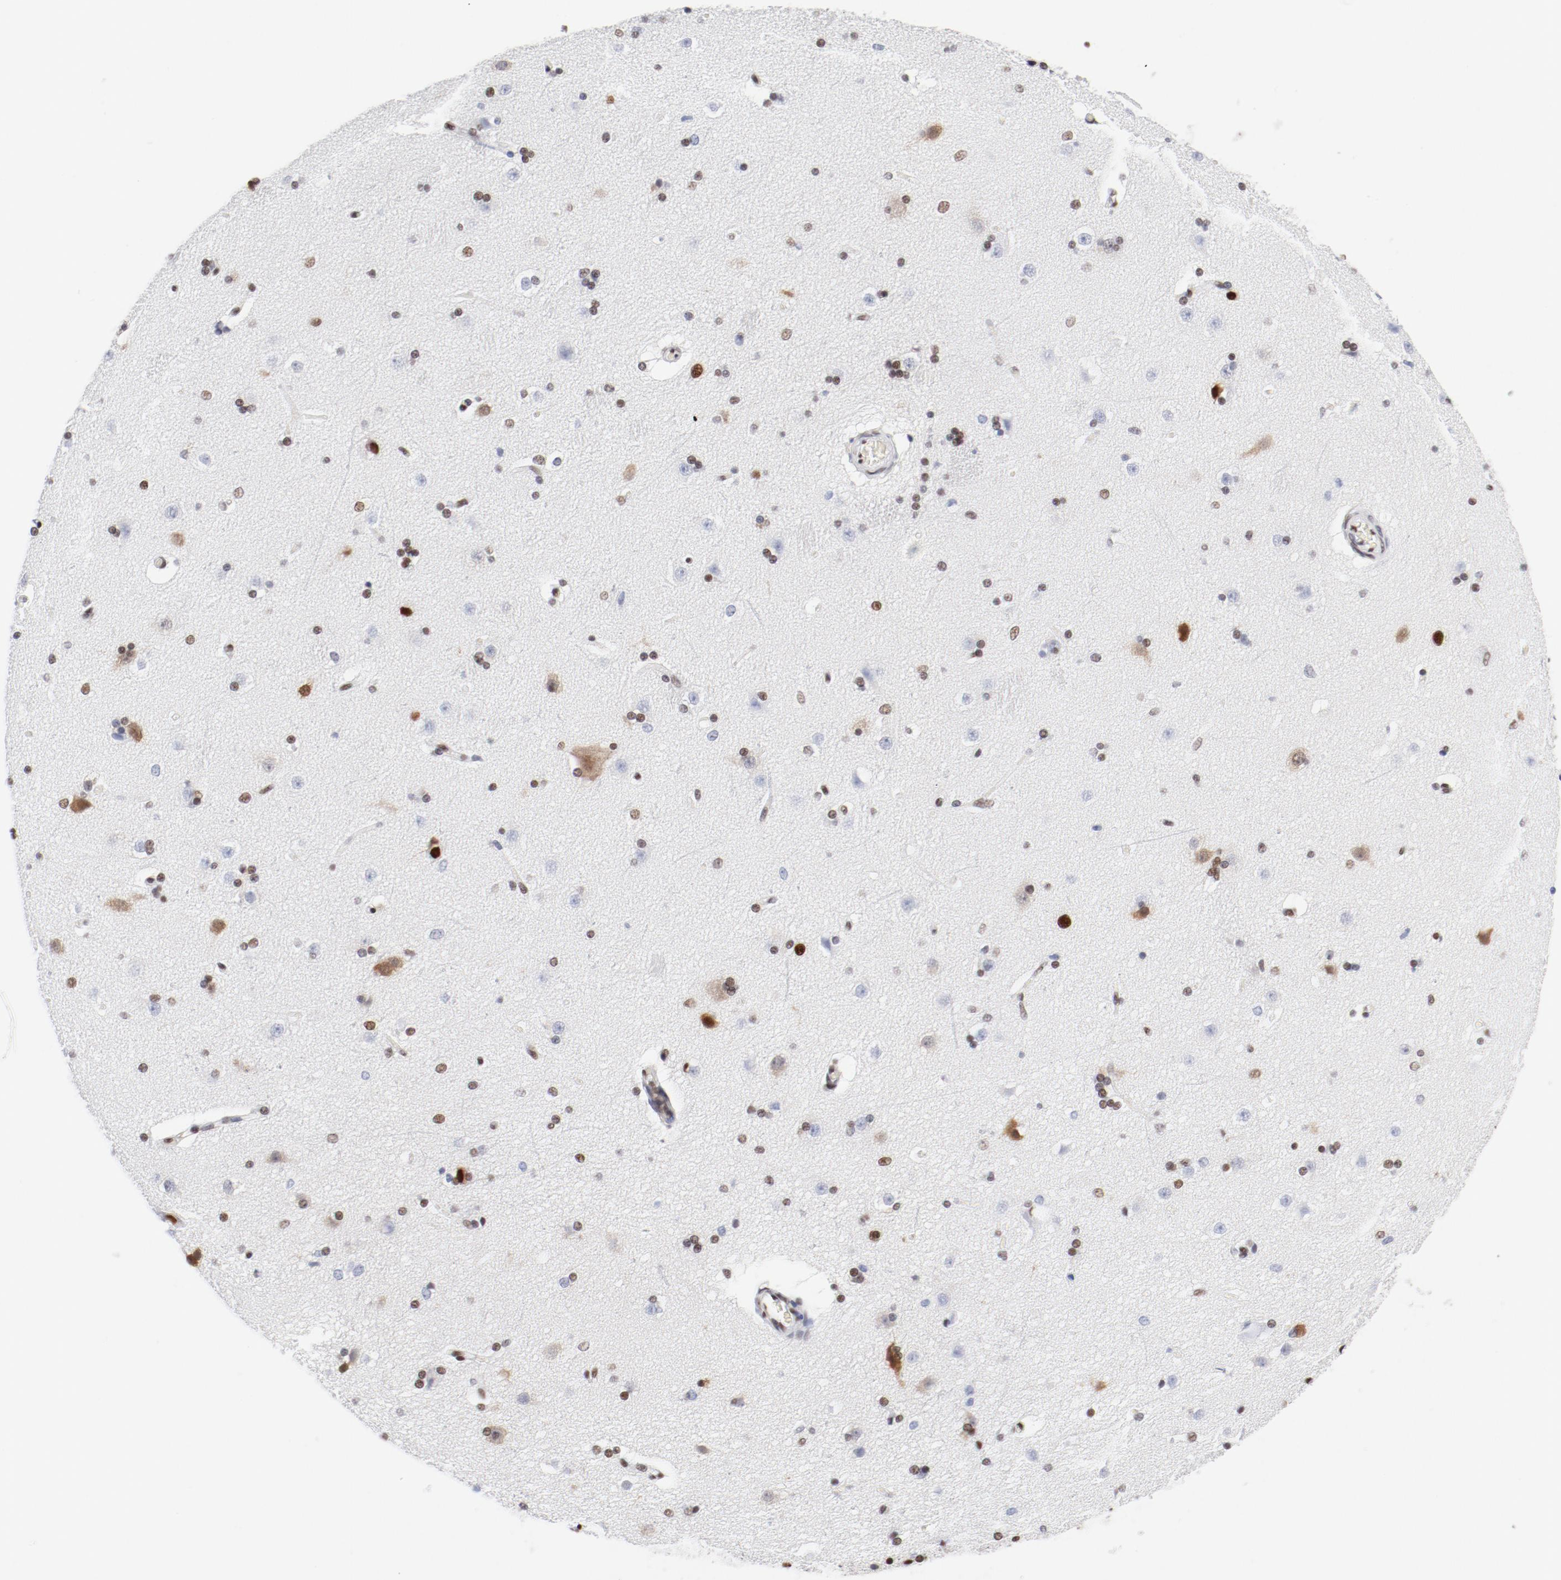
{"staining": {"intensity": "moderate", "quantity": "25%-75%", "location": "nuclear"}, "tissue": "caudate", "cell_type": "Glial cells", "image_type": "normal", "snomed": [{"axis": "morphology", "description": "Normal tissue, NOS"}, {"axis": "topography", "description": "Lateral ventricle wall"}], "caption": "Immunohistochemistry image of benign human caudate stained for a protein (brown), which shows medium levels of moderate nuclear expression in about 25%-75% of glial cells.", "gene": "ATF2", "patient": {"sex": "female", "age": 19}}